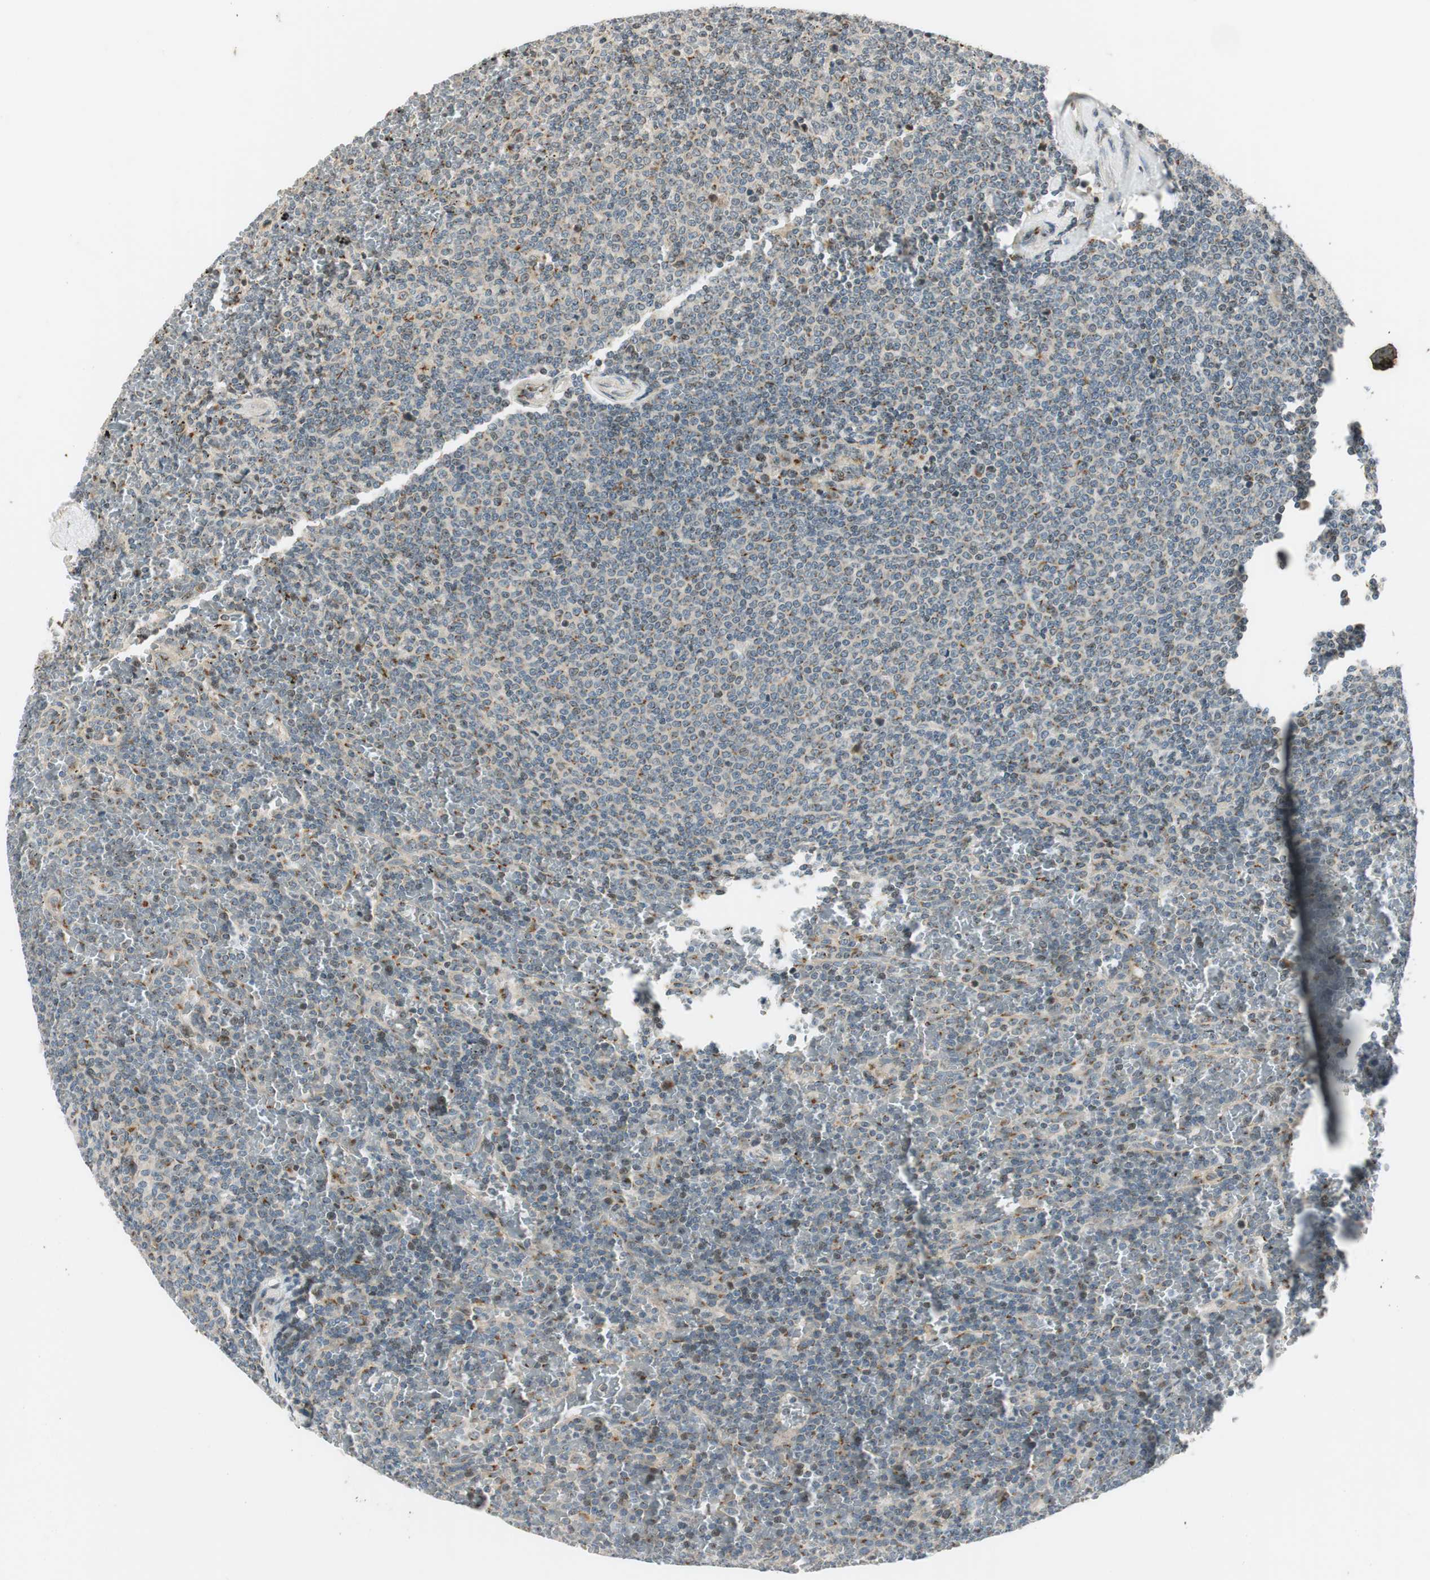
{"staining": {"intensity": "weak", "quantity": "<25%", "location": "cytoplasmic/membranous"}, "tissue": "lymphoma", "cell_type": "Tumor cells", "image_type": "cancer", "snomed": [{"axis": "morphology", "description": "Malignant lymphoma, non-Hodgkin's type, Low grade"}, {"axis": "topography", "description": "Spleen"}], "caption": "This is a image of immunohistochemistry staining of lymphoma, which shows no staining in tumor cells. (DAB (3,3'-diaminobenzidine) immunohistochemistry visualized using brightfield microscopy, high magnification).", "gene": "NEO1", "patient": {"sex": "female", "age": 77}}